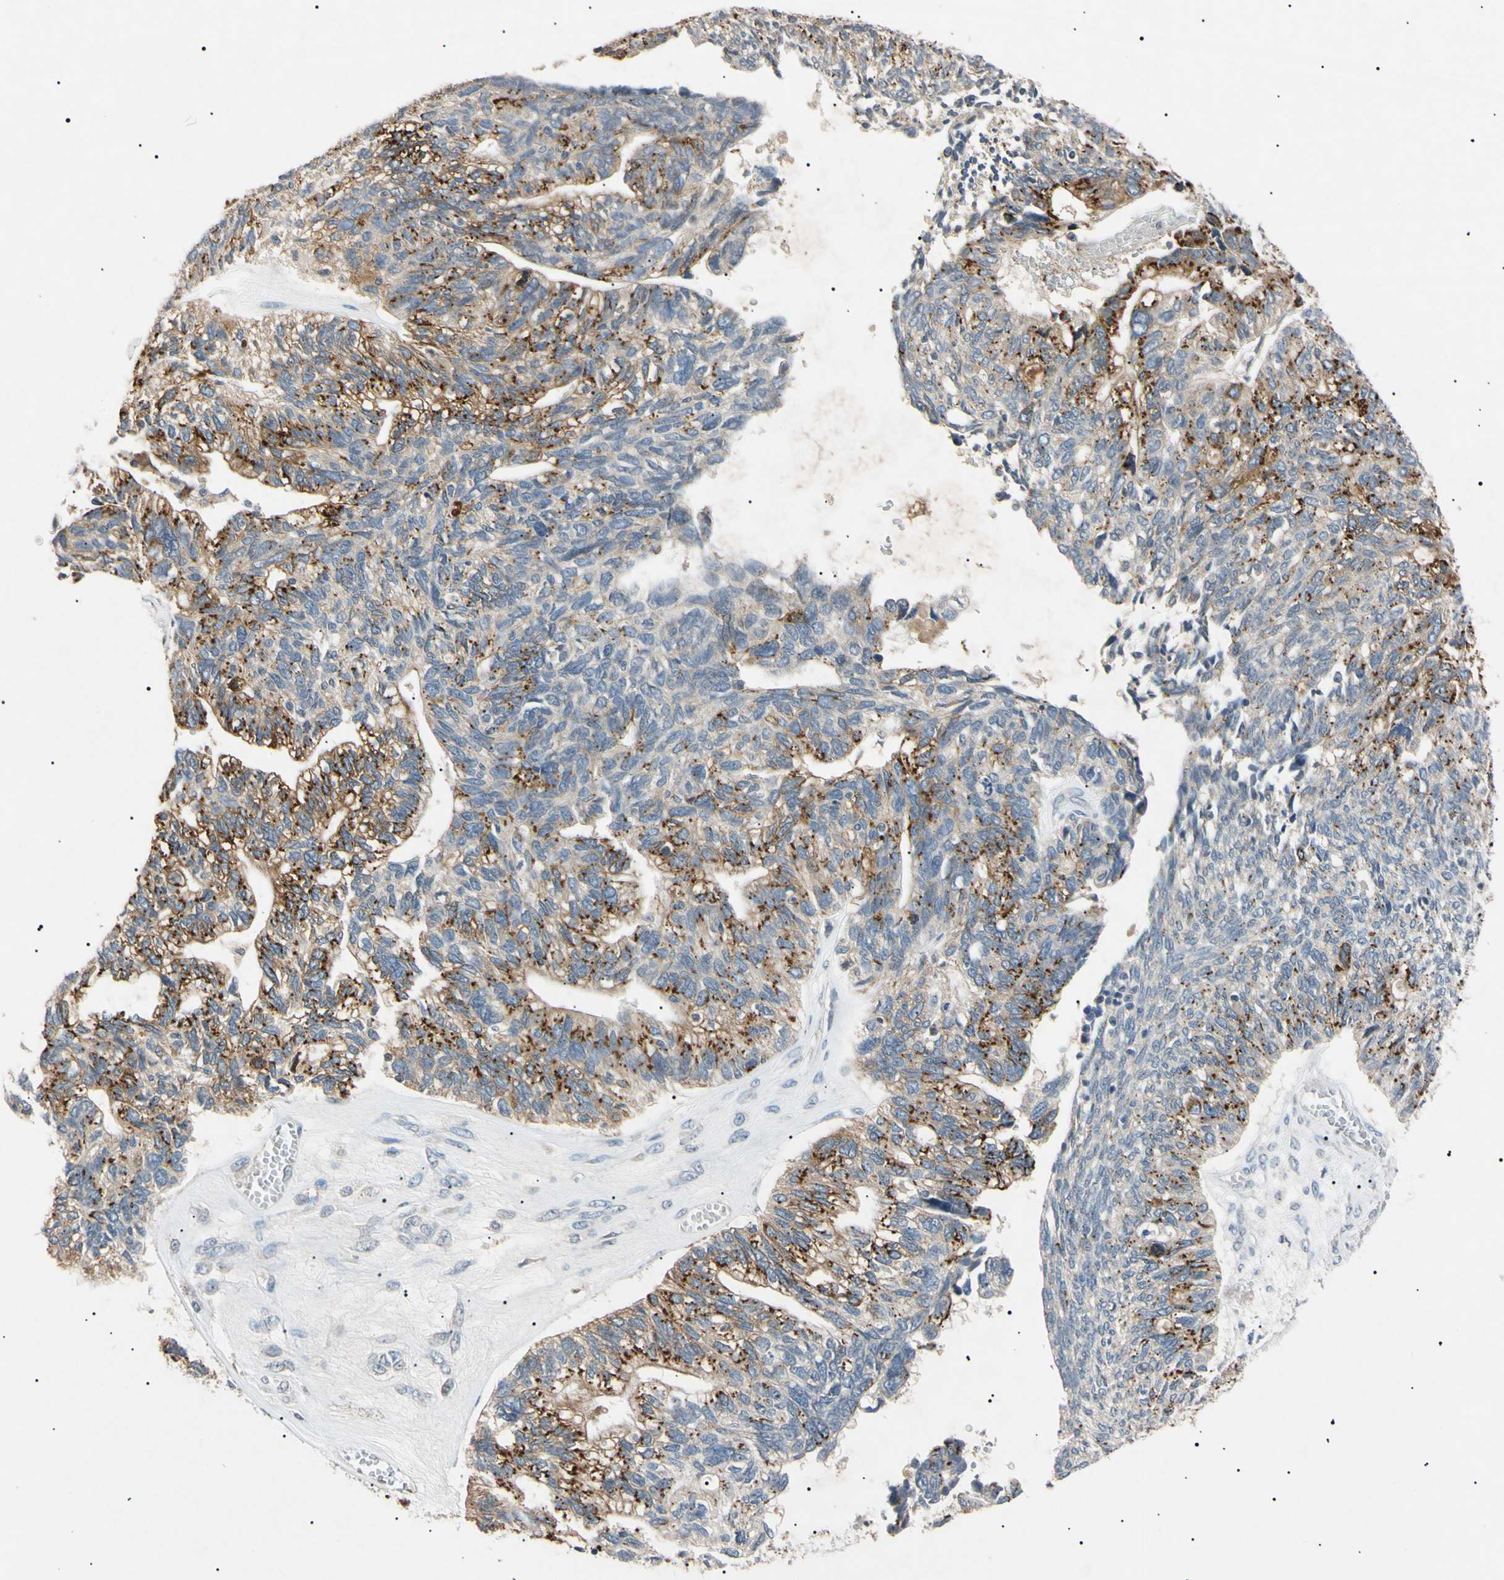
{"staining": {"intensity": "strong", "quantity": "25%-75%", "location": "cytoplasmic/membranous"}, "tissue": "ovarian cancer", "cell_type": "Tumor cells", "image_type": "cancer", "snomed": [{"axis": "morphology", "description": "Cystadenocarcinoma, serous, NOS"}, {"axis": "topography", "description": "Ovary"}], "caption": "The photomicrograph reveals a brown stain indicating the presence of a protein in the cytoplasmic/membranous of tumor cells in serous cystadenocarcinoma (ovarian).", "gene": "TUBB4A", "patient": {"sex": "female", "age": 79}}